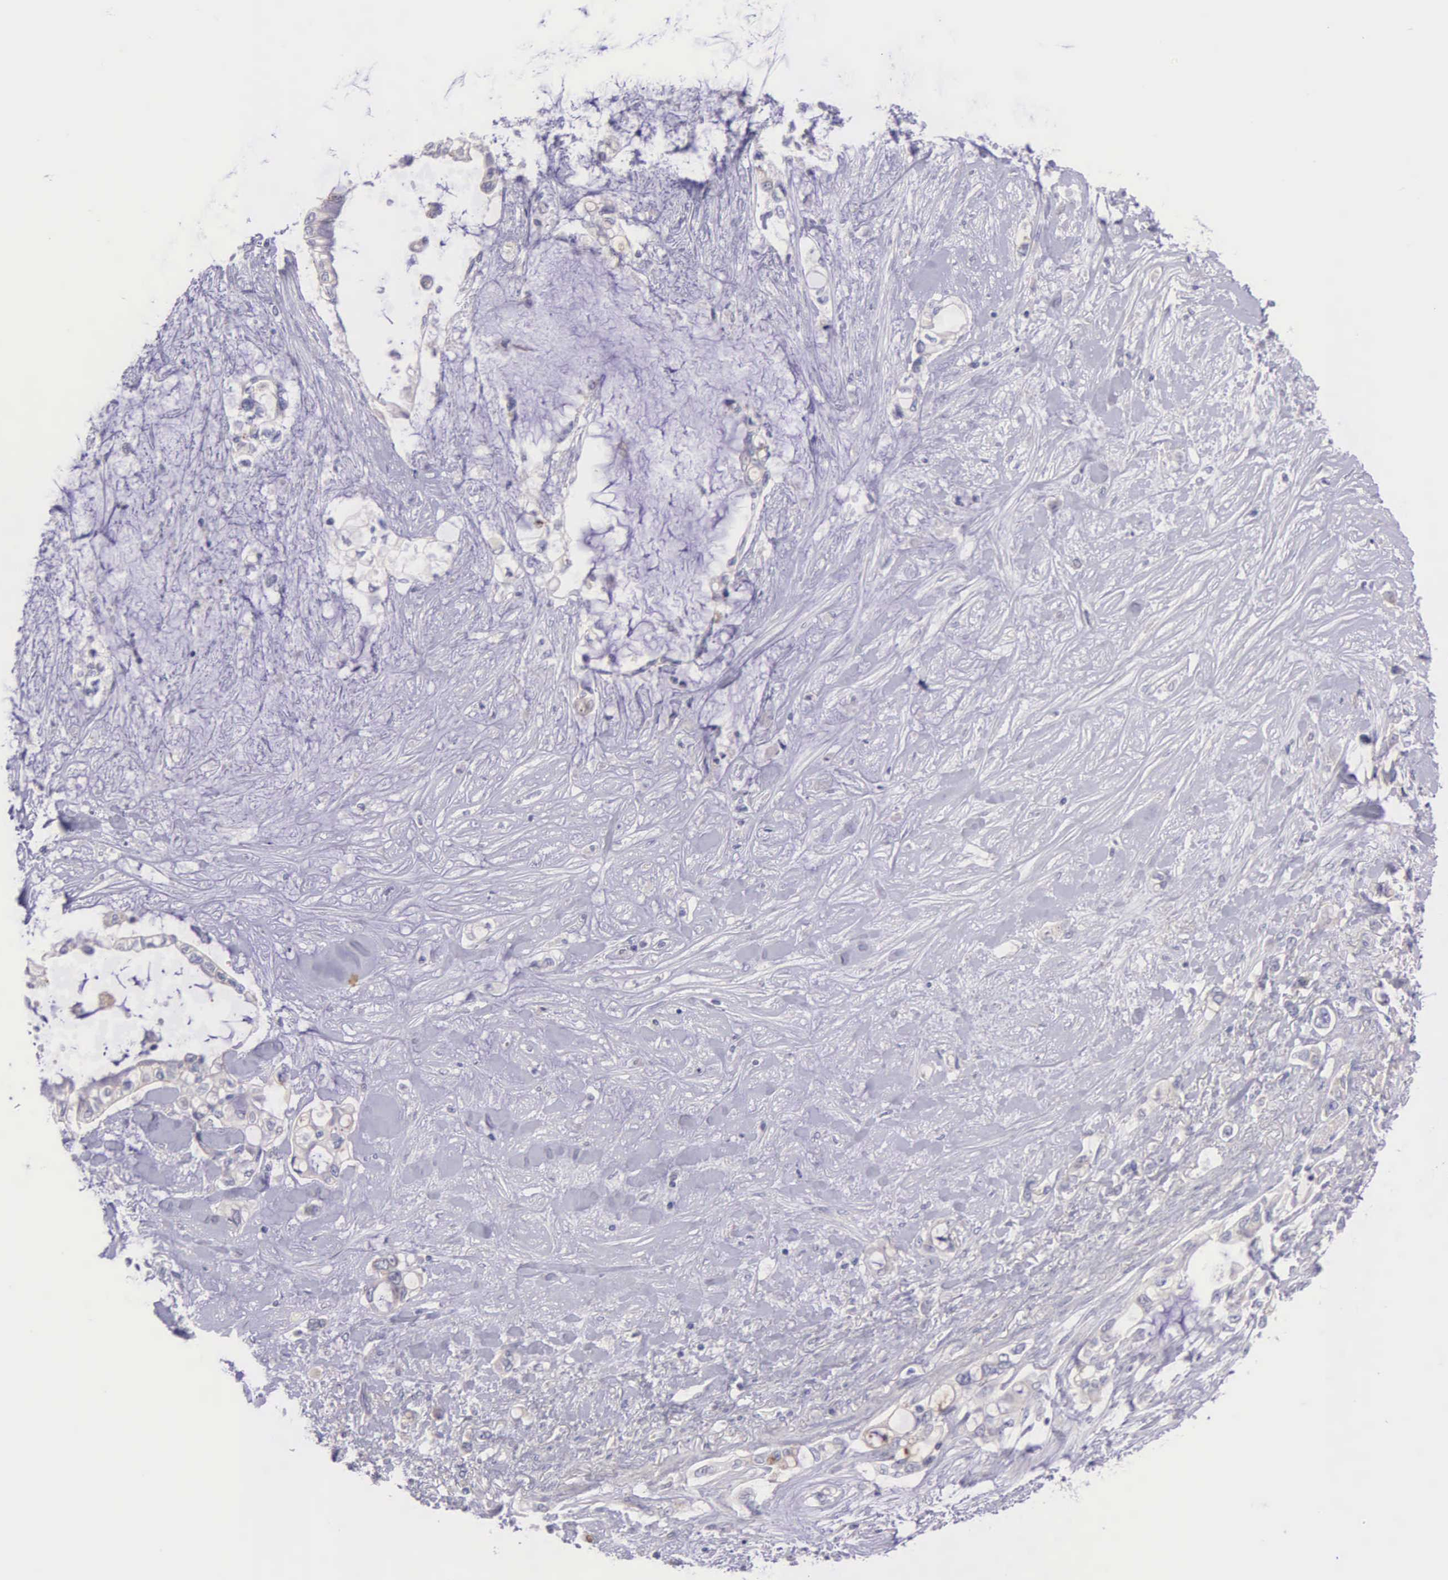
{"staining": {"intensity": "negative", "quantity": "none", "location": "none"}, "tissue": "pancreatic cancer", "cell_type": "Tumor cells", "image_type": "cancer", "snomed": [{"axis": "morphology", "description": "Adenocarcinoma, NOS"}, {"axis": "topography", "description": "Pancreas"}], "caption": "Pancreatic cancer (adenocarcinoma) was stained to show a protein in brown. There is no significant staining in tumor cells.", "gene": "MIA2", "patient": {"sex": "female", "age": 70}}